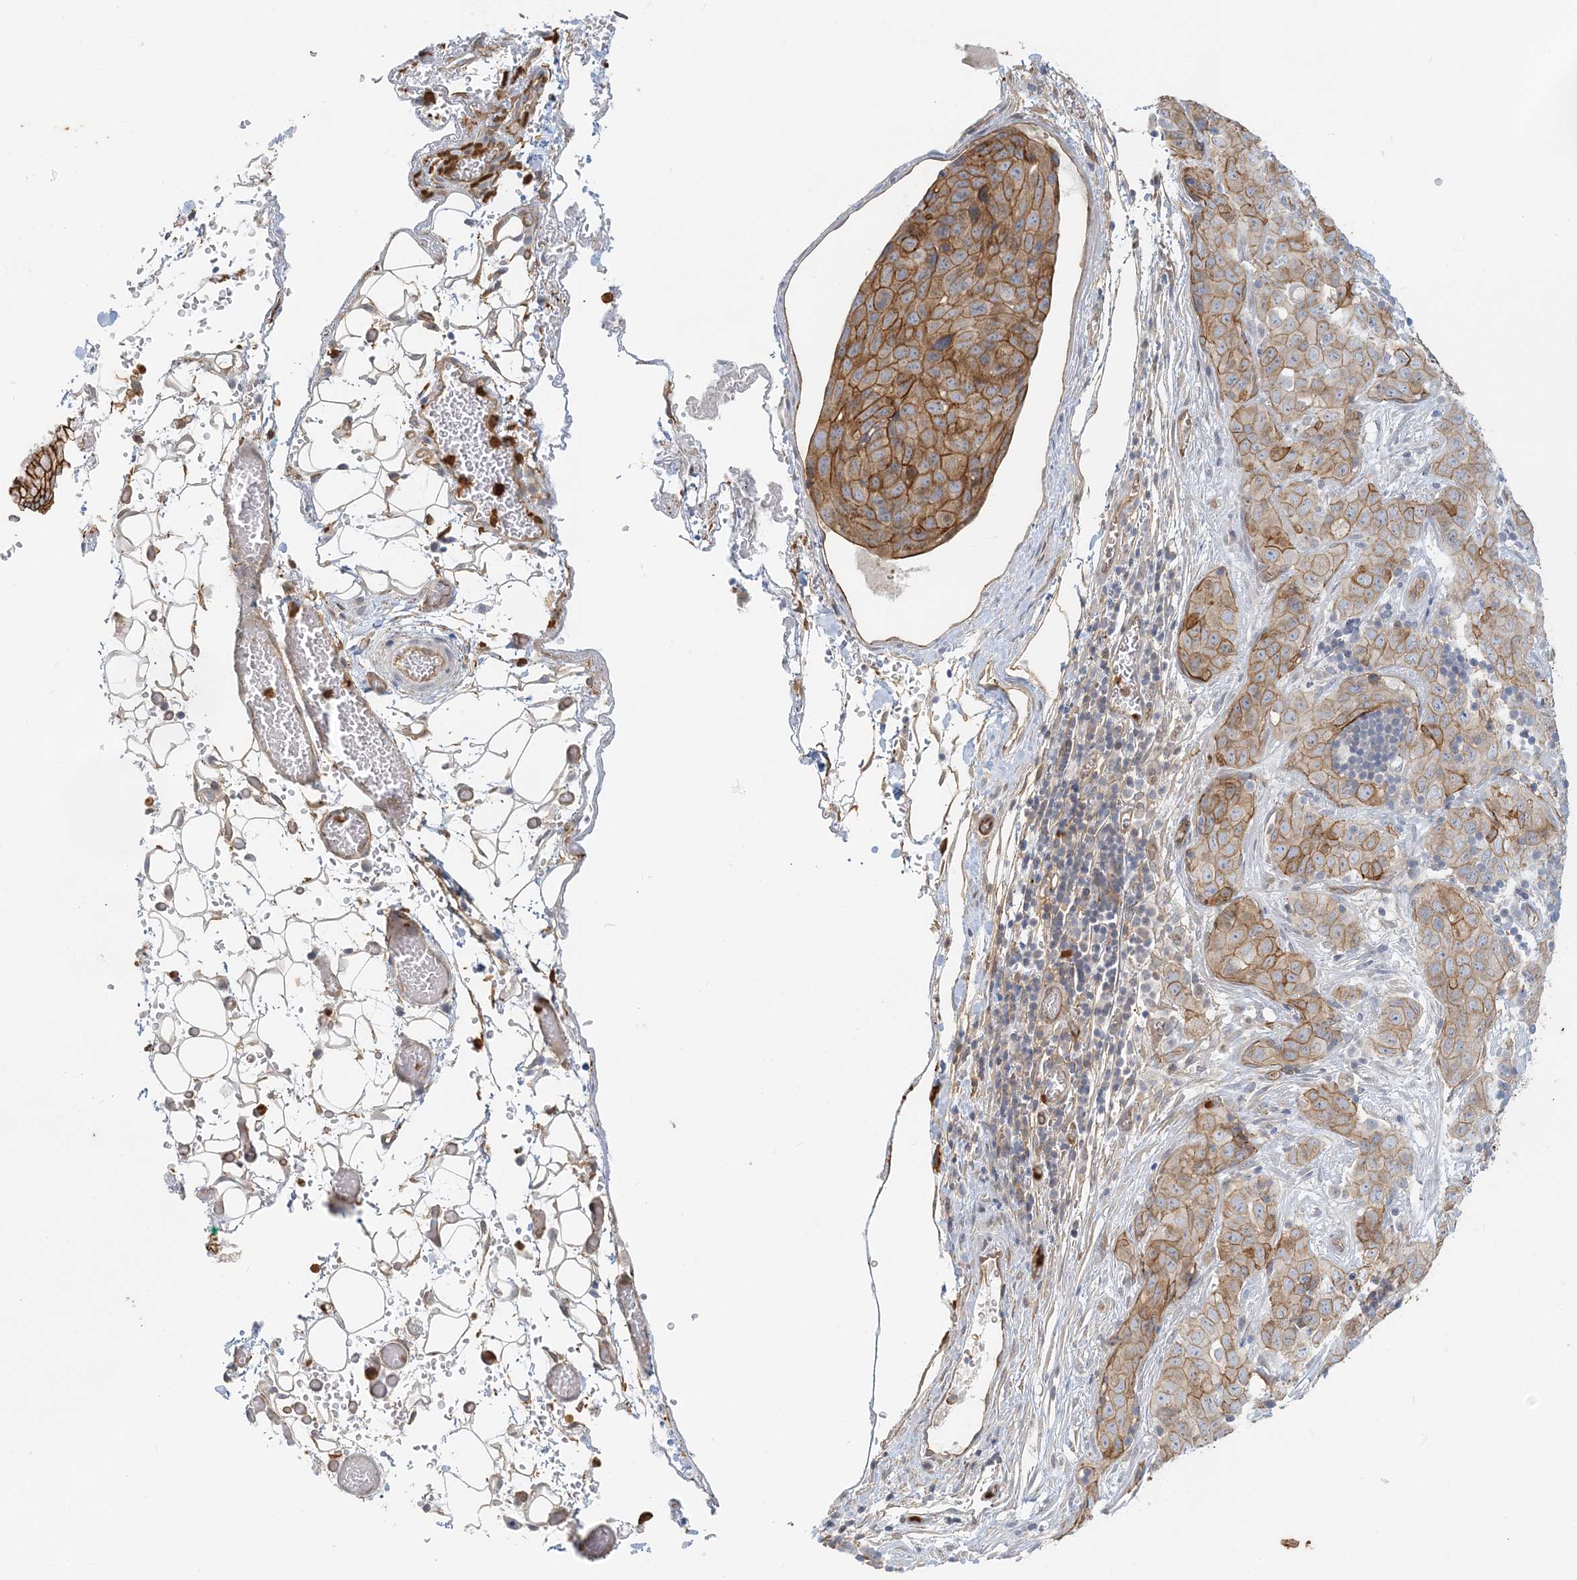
{"staining": {"intensity": "moderate", "quantity": ">75%", "location": "cytoplasmic/membranous"}, "tissue": "stomach cancer", "cell_type": "Tumor cells", "image_type": "cancer", "snomed": [{"axis": "morphology", "description": "Normal tissue, NOS"}, {"axis": "morphology", "description": "Adenocarcinoma, NOS"}, {"axis": "topography", "description": "Lymph node"}, {"axis": "topography", "description": "Stomach"}], "caption": "Protein staining of stomach cancer tissue demonstrates moderate cytoplasmic/membranous expression in approximately >75% of tumor cells. Using DAB (3,3'-diaminobenzidine) (brown) and hematoxylin (blue) stains, captured at high magnification using brightfield microscopy.", "gene": "DNAH1", "patient": {"sex": "male", "age": 48}}